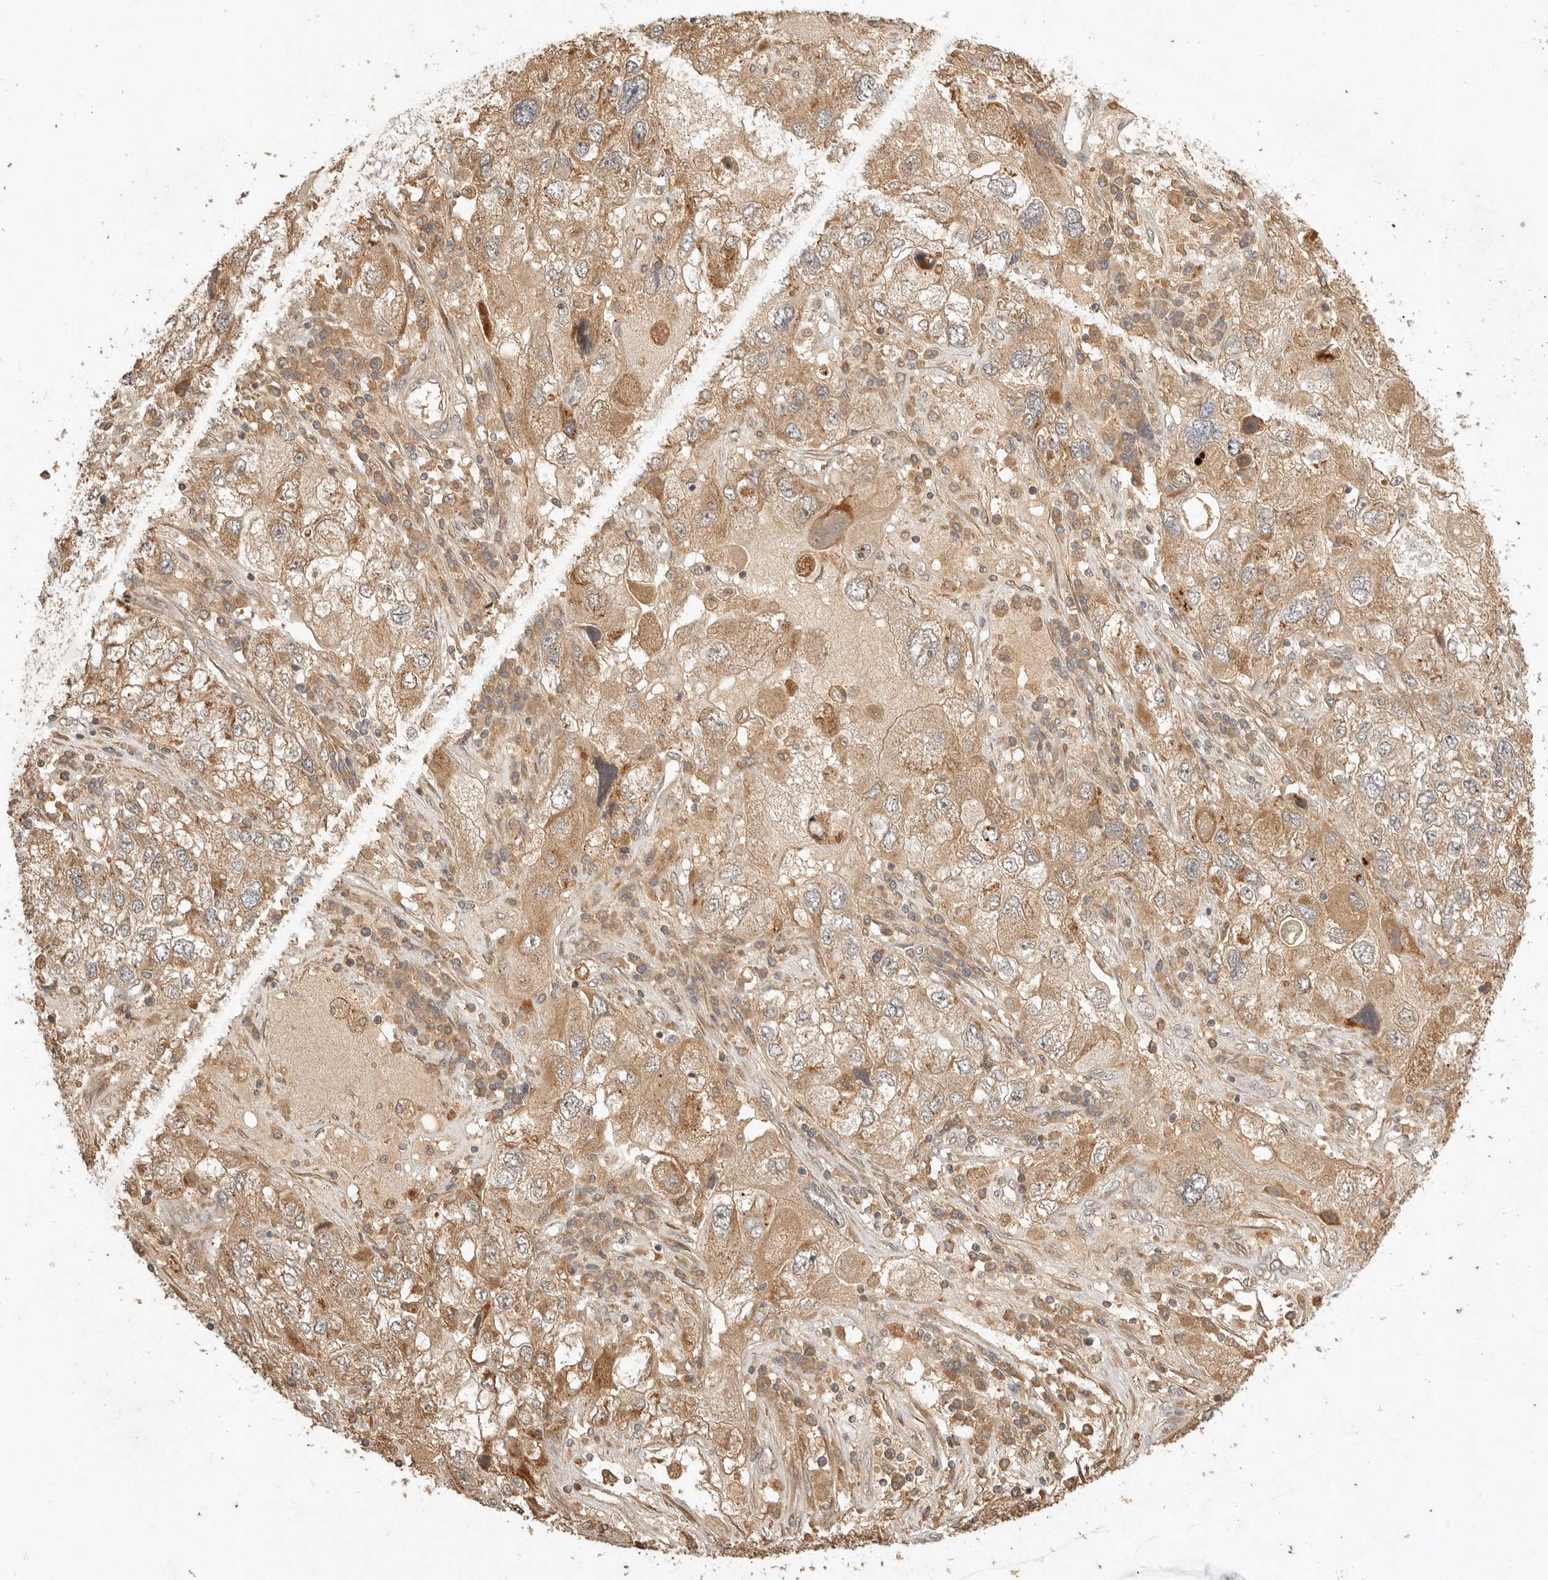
{"staining": {"intensity": "moderate", "quantity": ">75%", "location": "cytoplasmic/membranous"}, "tissue": "endometrial cancer", "cell_type": "Tumor cells", "image_type": "cancer", "snomed": [{"axis": "morphology", "description": "Adenocarcinoma, NOS"}, {"axis": "topography", "description": "Endometrium"}], "caption": "The histopathology image displays immunohistochemical staining of adenocarcinoma (endometrial). There is moderate cytoplasmic/membranous expression is appreciated in approximately >75% of tumor cells.", "gene": "CLEC4C", "patient": {"sex": "female", "age": 49}}